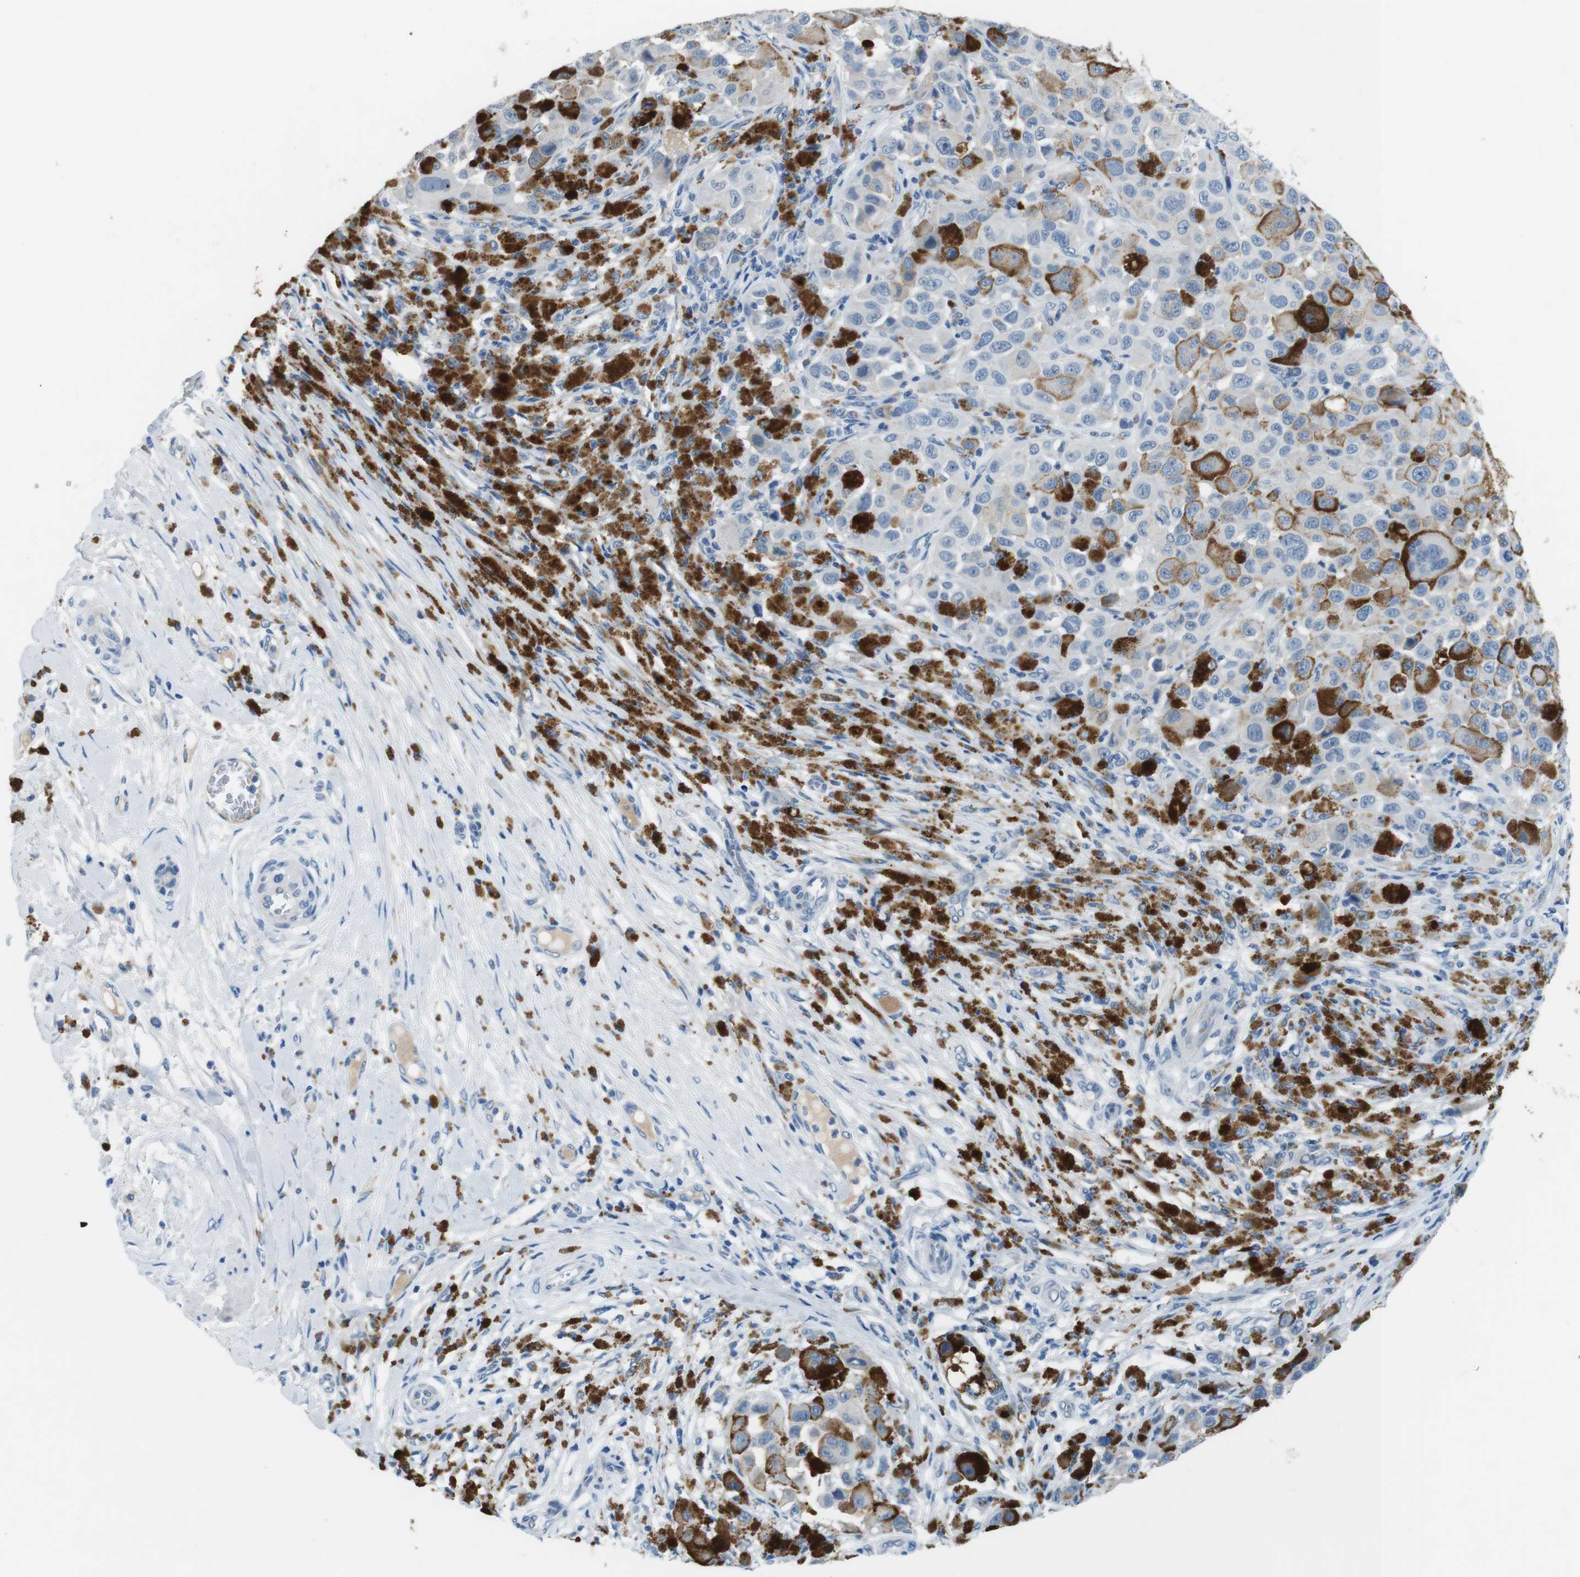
{"staining": {"intensity": "moderate", "quantity": "<25%", "location": "cytoplasmic/membranous"}, "tissue": "melanoma", "cell_type": "Tumor cells", "image_type": "cancer", "snomed": [{"axis": "morphology", "description": "Malignant melanoma, NOS"}, {"axis": "topography", "description": "Skin"}], "caption": "IHC staining of malignant melanoma, which reveals low levels of moderate cytoplasmic/membranous expression in approximately <25% of tumor cells indicating moderate cytoplasmic/membranous protein positivity. The staining was performed using DAB (3,3'-diaminobenzidine) (brown) for protein detection and nuclei were counterstained in hematoxylin (blue).", "gene": "SLC35A3", "patient": {"sex": "male", "age": 96}}